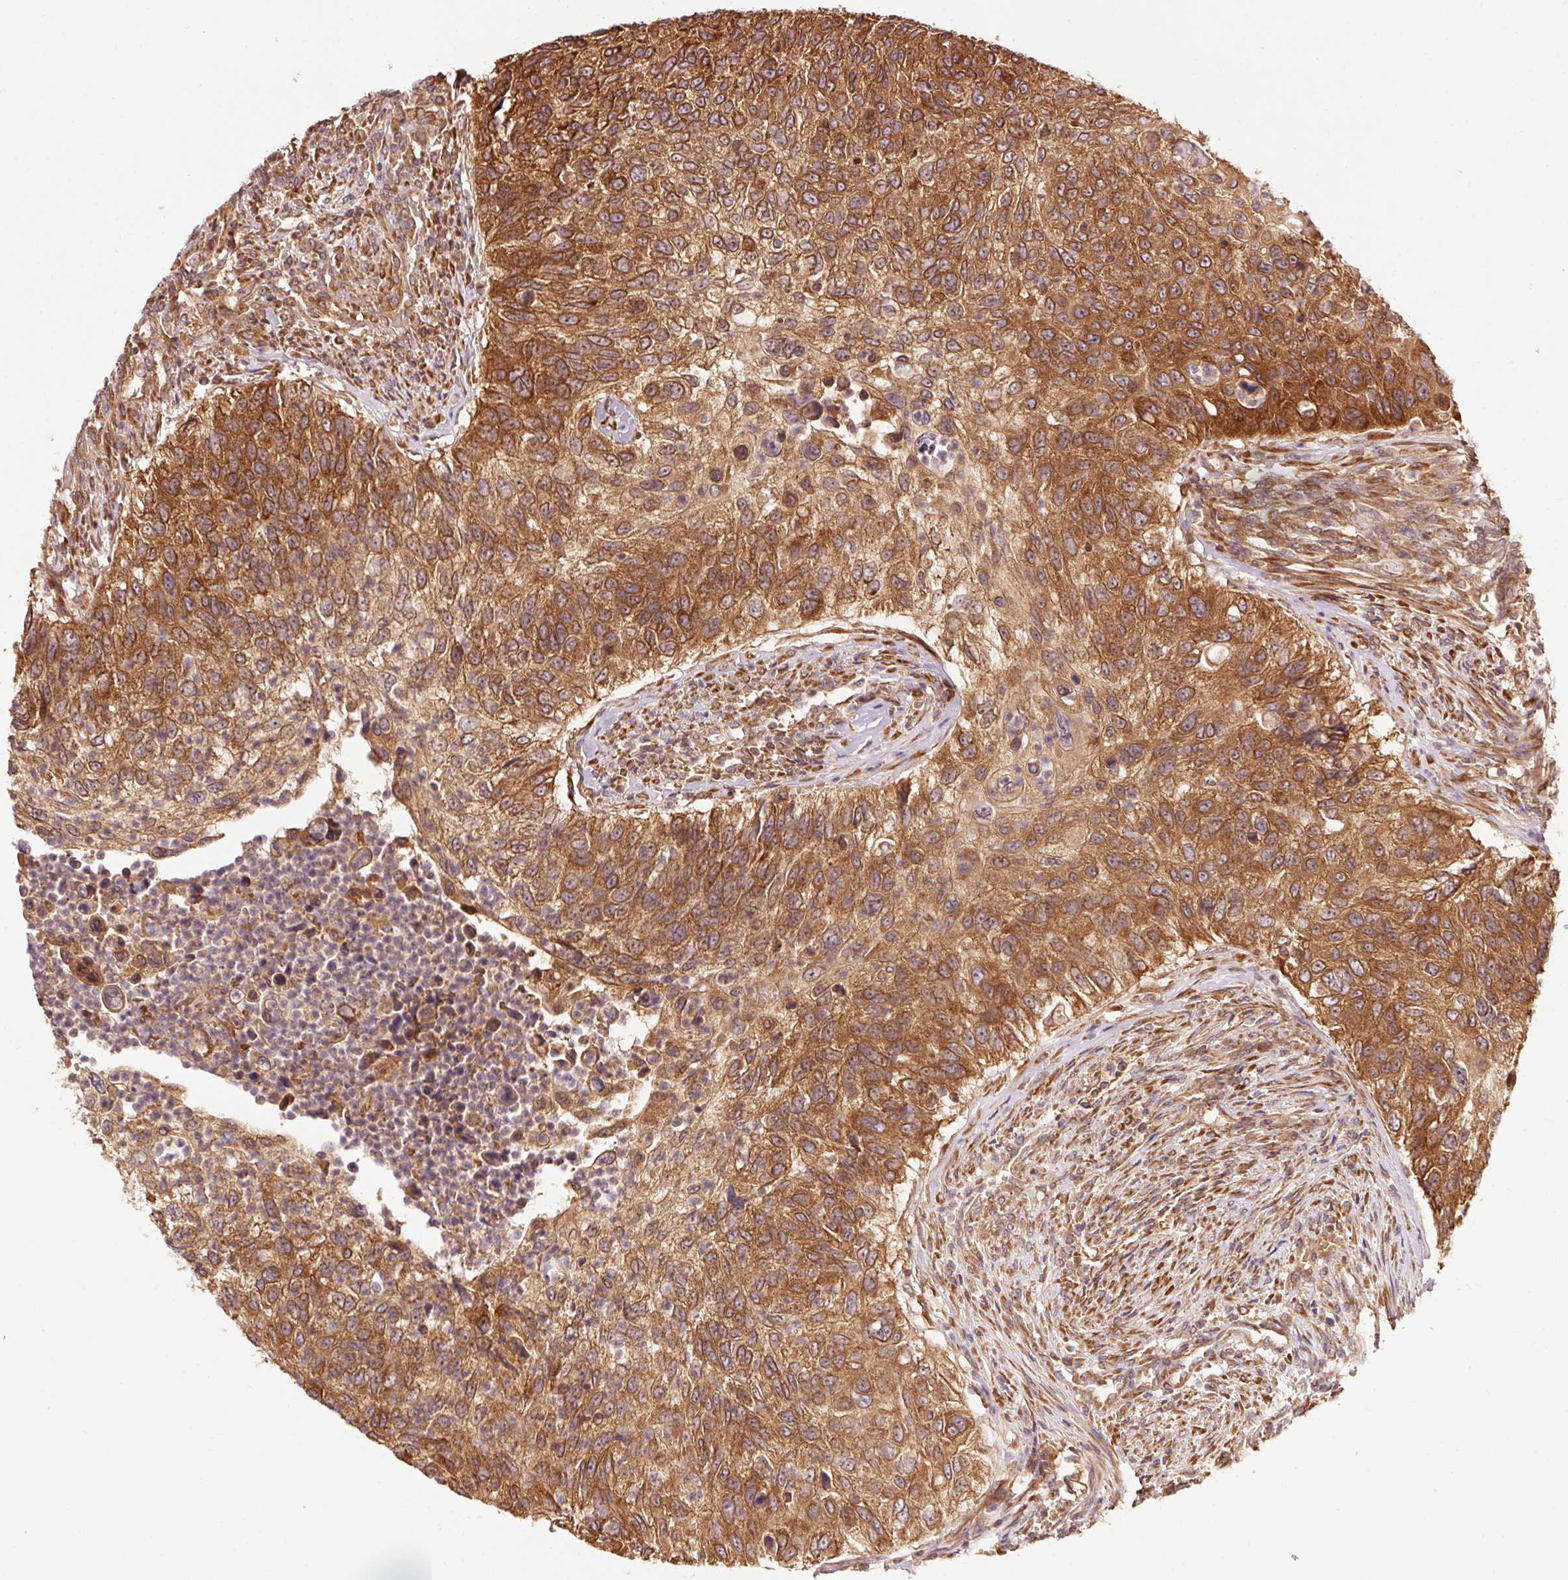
{"staining": {"intensity": "strong", "quantity": ">75%", "location": "cytoplasmic/membranous"}, "tissue": "urothelial cancer", "cell_type": "Tumor cells", "image_type": "cancer", "snomed": [{"axis": "morphology", "description": "Urothelial carcinoma, High grade"}, {"axis": "topography", "description": "Urinary bladder"}], "caption": "IHC micrograph of urothelial carcinoma (high-grade) stained for a protein (brown), which shows high levels of strong cytoplasmic/membranous expression in about >75% of tumor cells.", "gene": "PDAP1", "patient": {"sex": "female", "age": 60}}